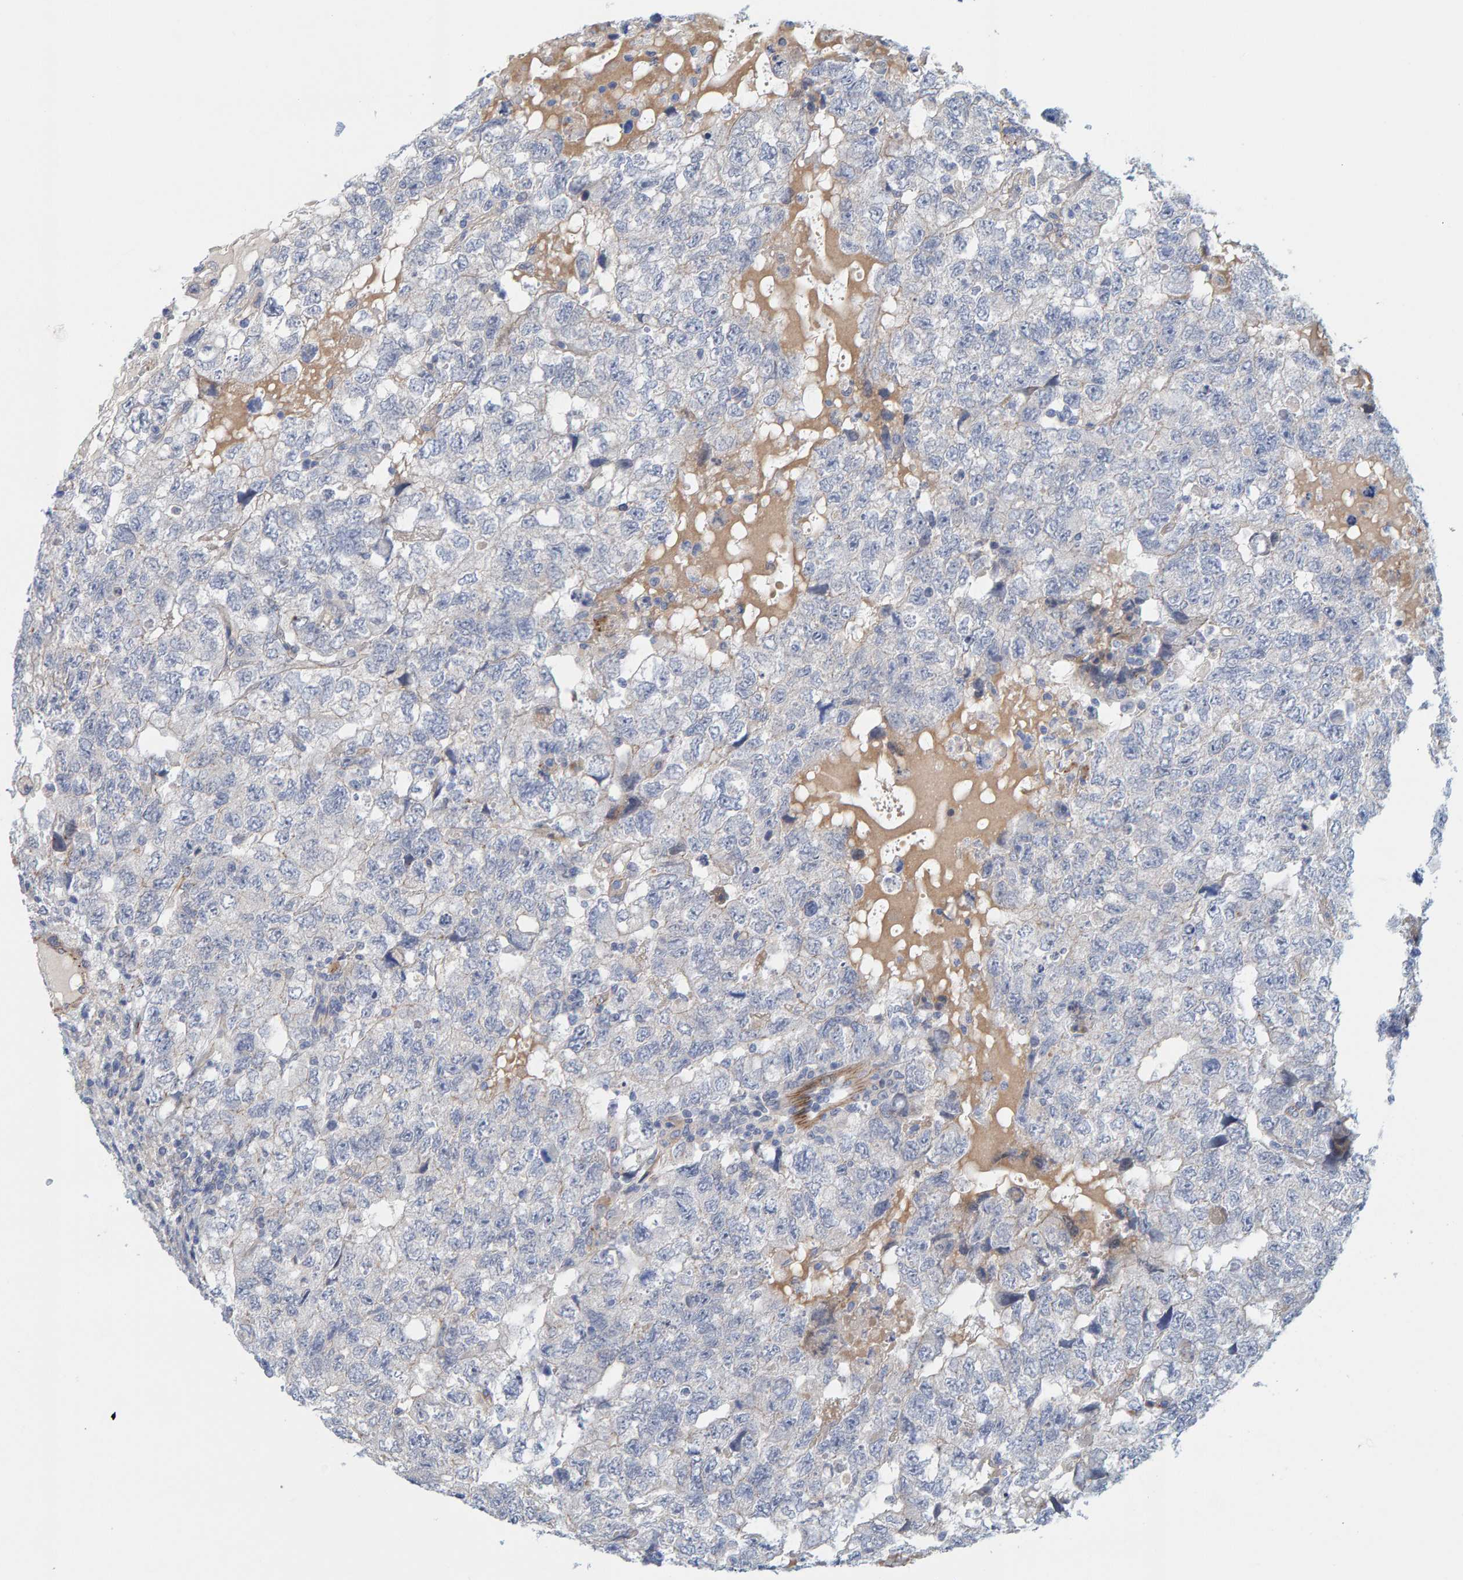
{"staining": {"intensity": "negative", "quantity": "none", "location": "none"}, "tissue": "testis cancer", "cell_type": "Tumor cells", "image_type": "cancer", "snomed": [{"axis": "morphology", "description": "Carcinoma, Embryonal, NOS"}, {"axis": "topography", "description": "Testis"}], "caption": "High power microscopy micrograph of an immunohistochemistry image of testis cancer, revealing no significant expression in tumor cells.", "gene": "KRBA2", "patient": {"sex": "male", "age": 36}}